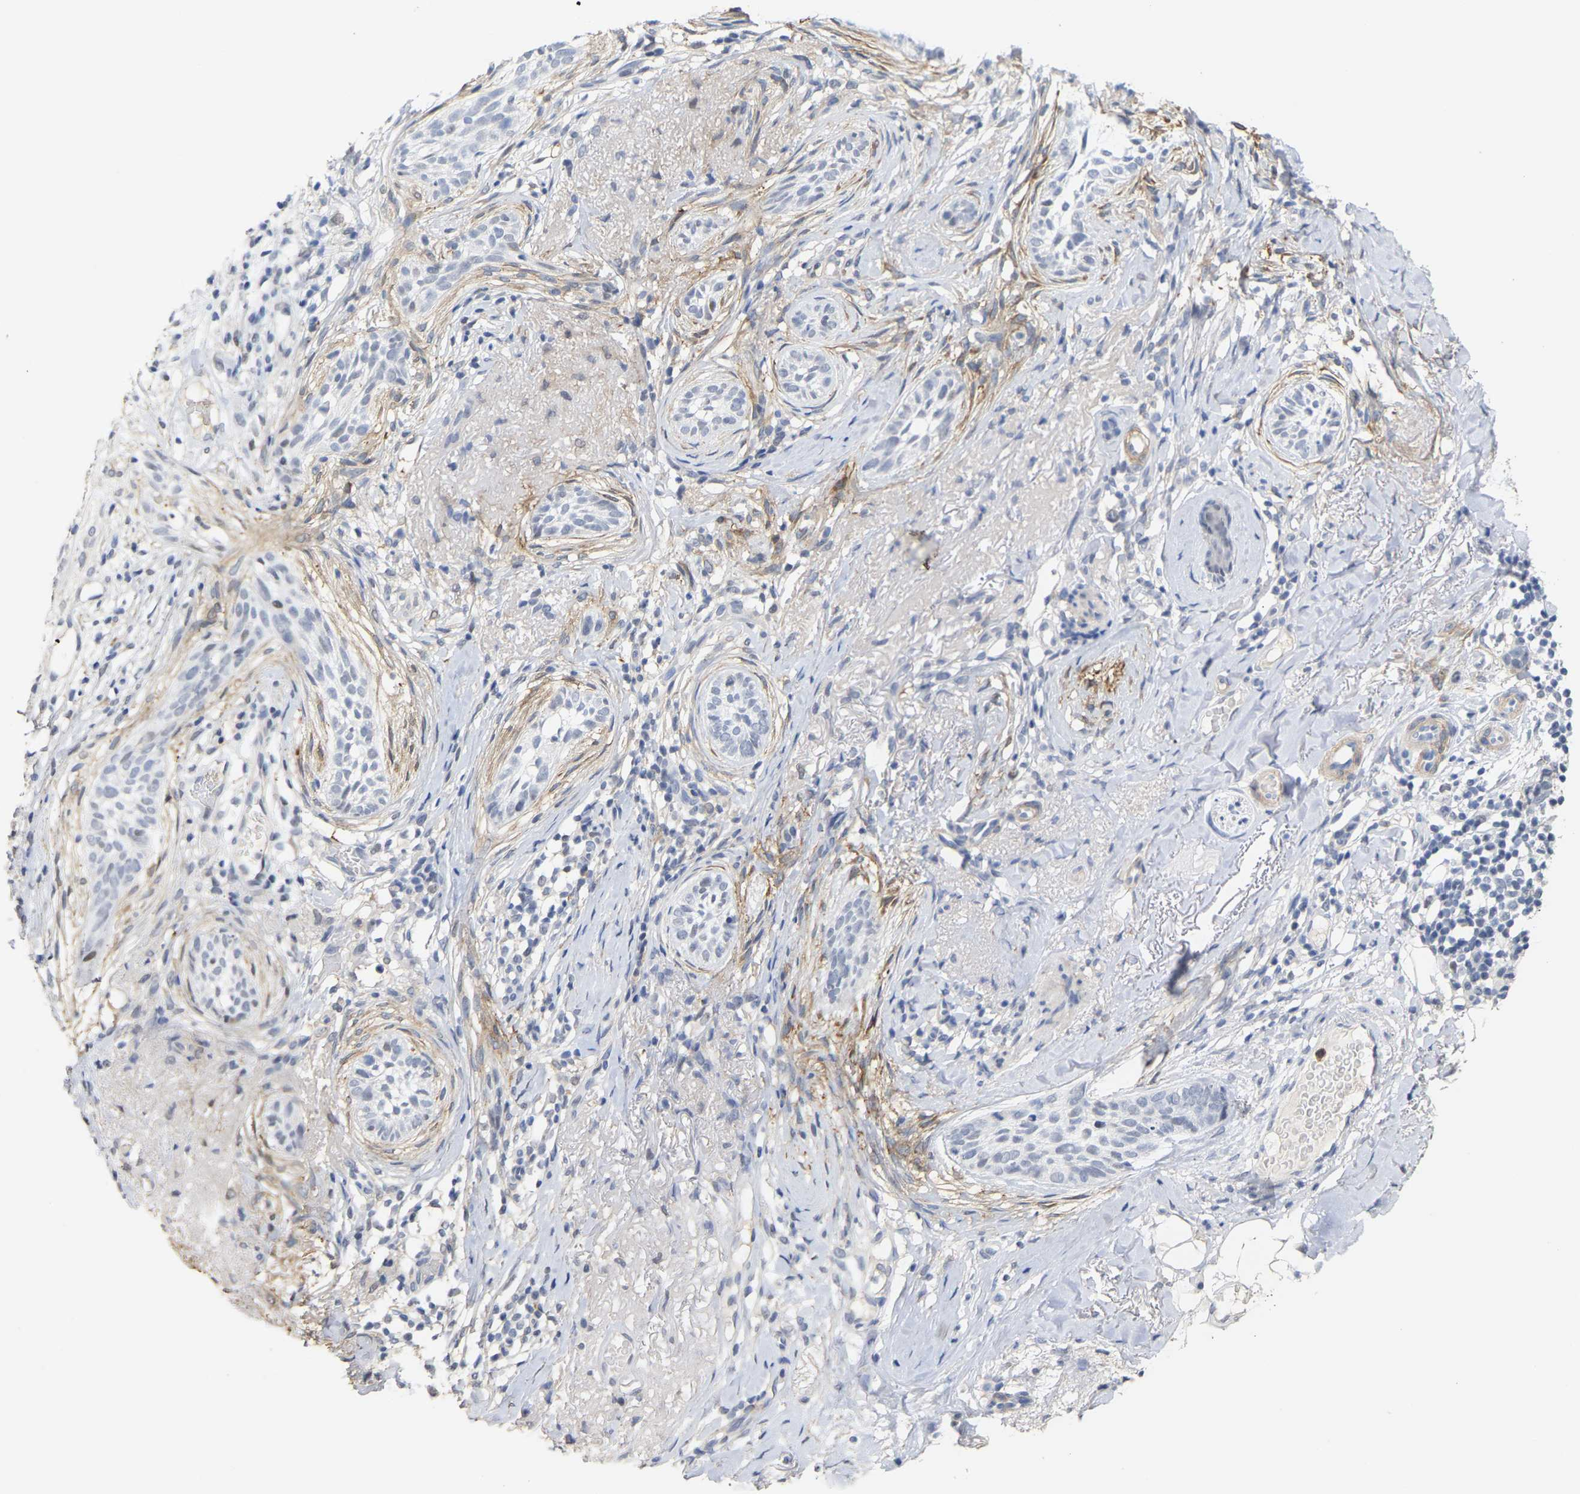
{"staining": {"intensity": "negative", "quantity": "none", "location": "none"}, "tissue": "skin cancer", "cell_type": "Tumor cells", "image_type": "cancer", "snomed": [{"axis": "morphology", "description": "Basal cell carcinoma"}, {"axis": "topography", "description": "Skin"}], "caption": "A high-resolution photomicrograph shows immunohistochemistry (IHC) staining of skin cancer, which shows no significant staining in tumor cells. Brightfield microscopy of IHC stained with DAB (brown) and hematoxylin (blue), captured at high magnification.", "gene": "AMPH", "patient": {"sex": "female", "age": 88}}